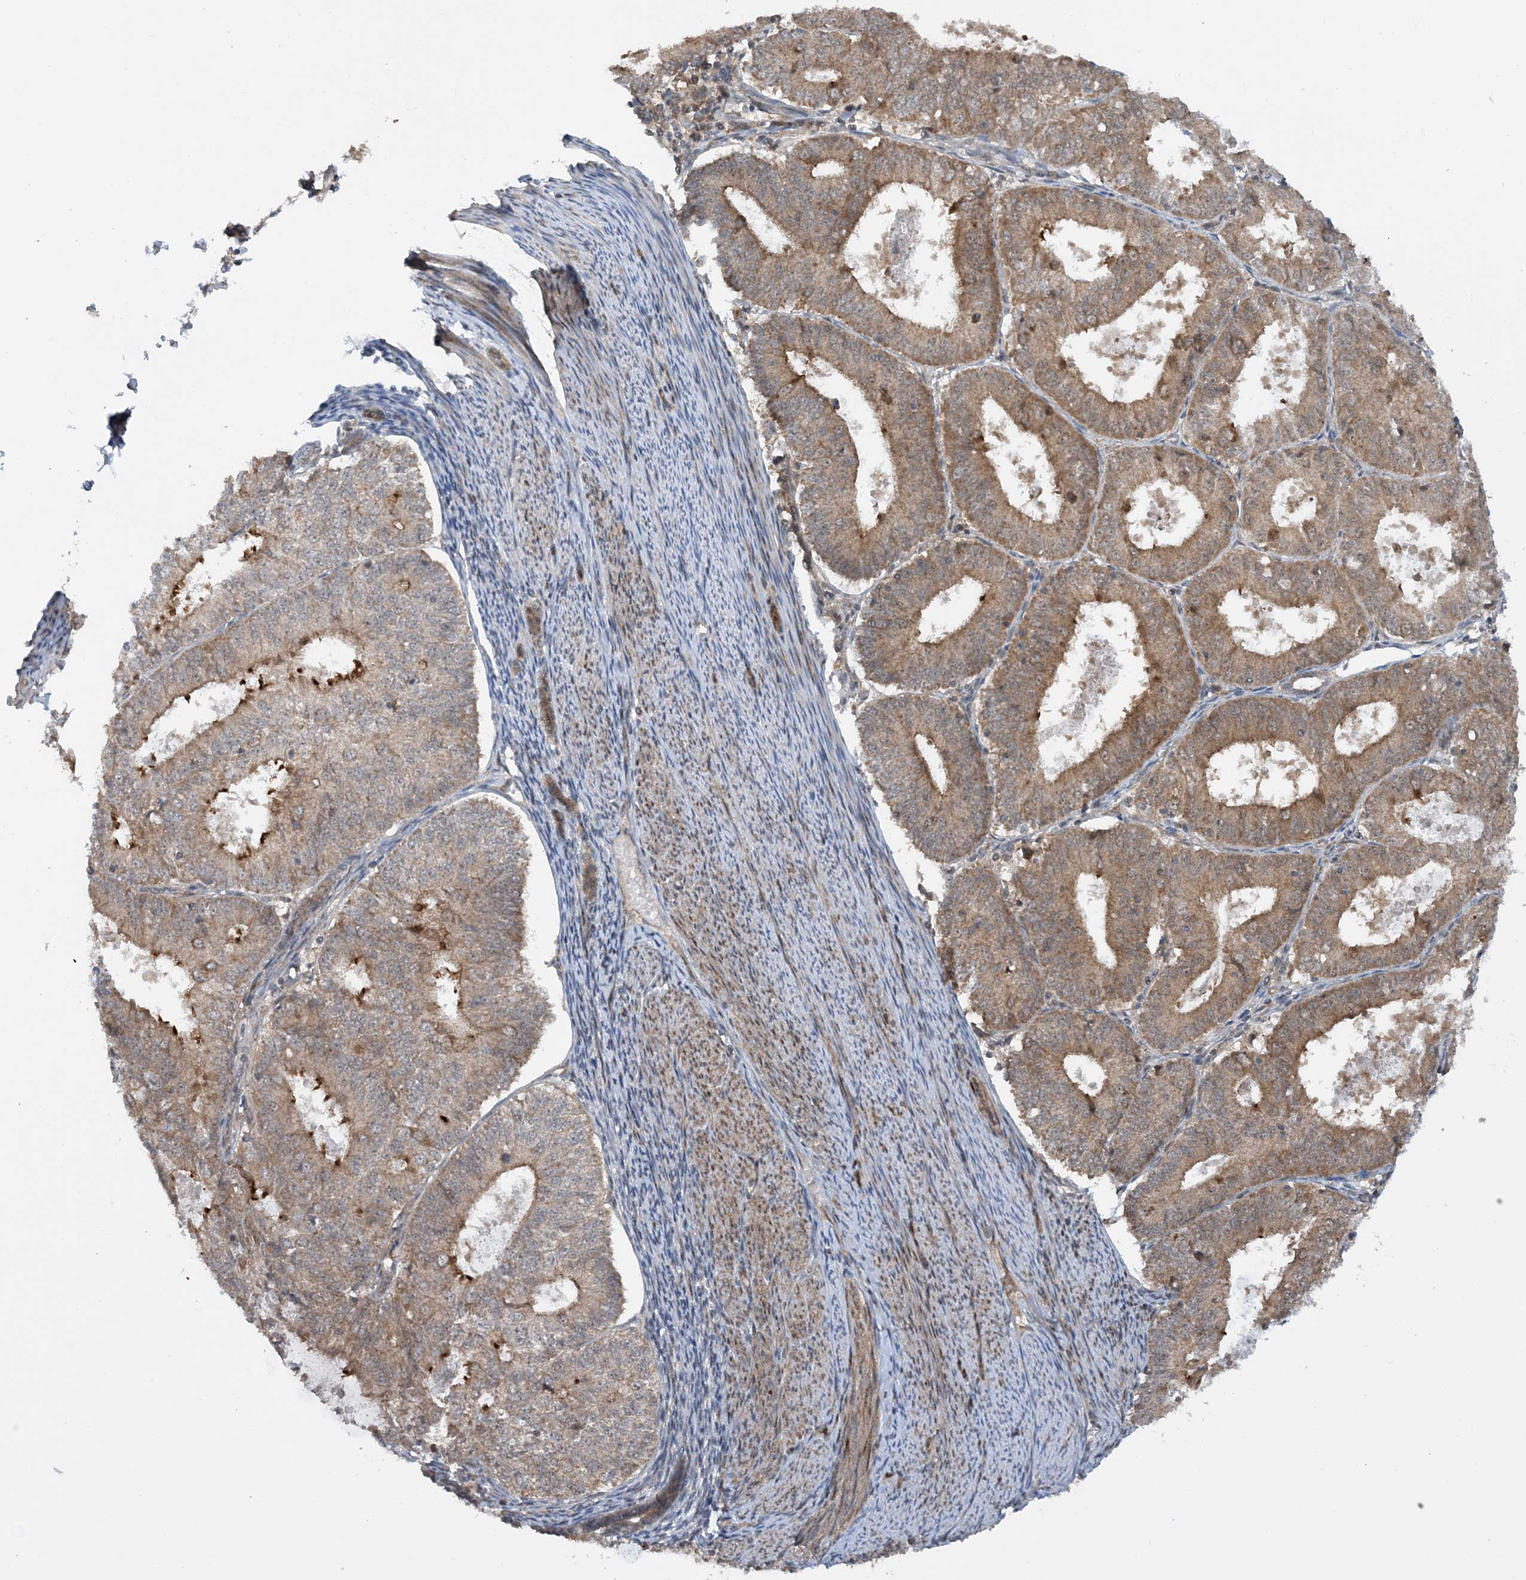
{"staining": {"intensity": "moderate", "quantity": "25%-75%", "location": "cytoplasmic/membranous"}, "tissue": "endometrial cancer", "cell_type": "Tumor cells", "image_type": "cancer", "snomed": [{"axis": "morphology", "description": "Adenocarcinoma, NOS"}, {"axis": "topography", "description": "Endometrium"}], "caption": "Immunohistochemical staining of human endometrial cancer shows moderate cytoplasmic/membranous protein expression in about 25%-75% of tumor cells. Nuclei are stained in blue.", "gene": "HEMK1", "patient": {"sex": "female", "age": 57}}